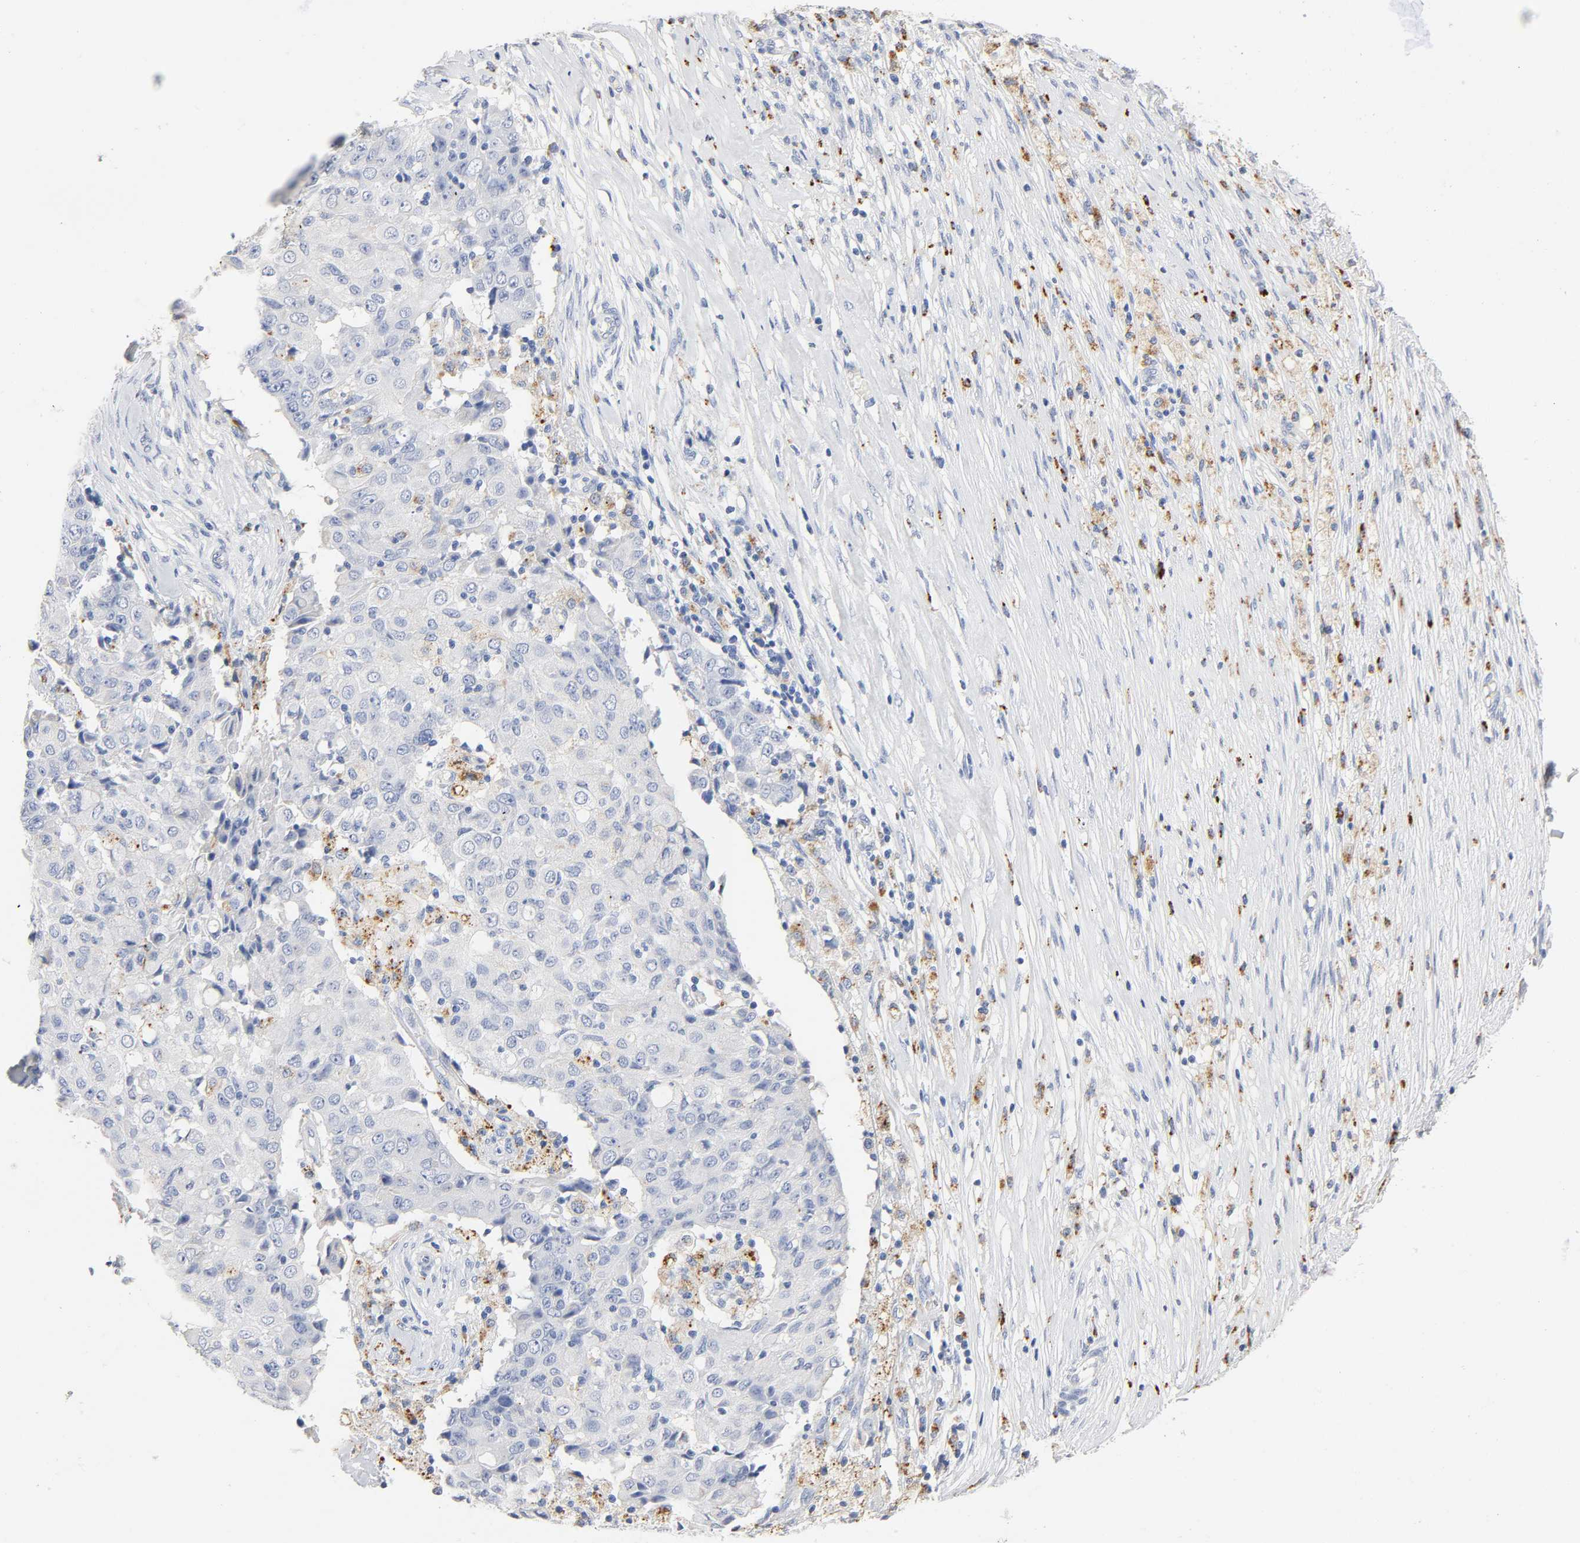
{"staining": {"intensity": "negative", "quantity": "none", "location": "none"}, "tissue": "ovarian cancer", "cell_type": "Tumor cells", "image_type": "cancer", "snomed": [{"axis": "morphology", "description": "Carcinoma, endometroid"}, {"axis": "topography", "description": "Ovary"}], "caption": "Micrograph shows no protein expression in tumor cells of ovarian endometroid carcinoma tissue.", "gene": "PLP1", "patient": {"sex": "female", "age": 42}}